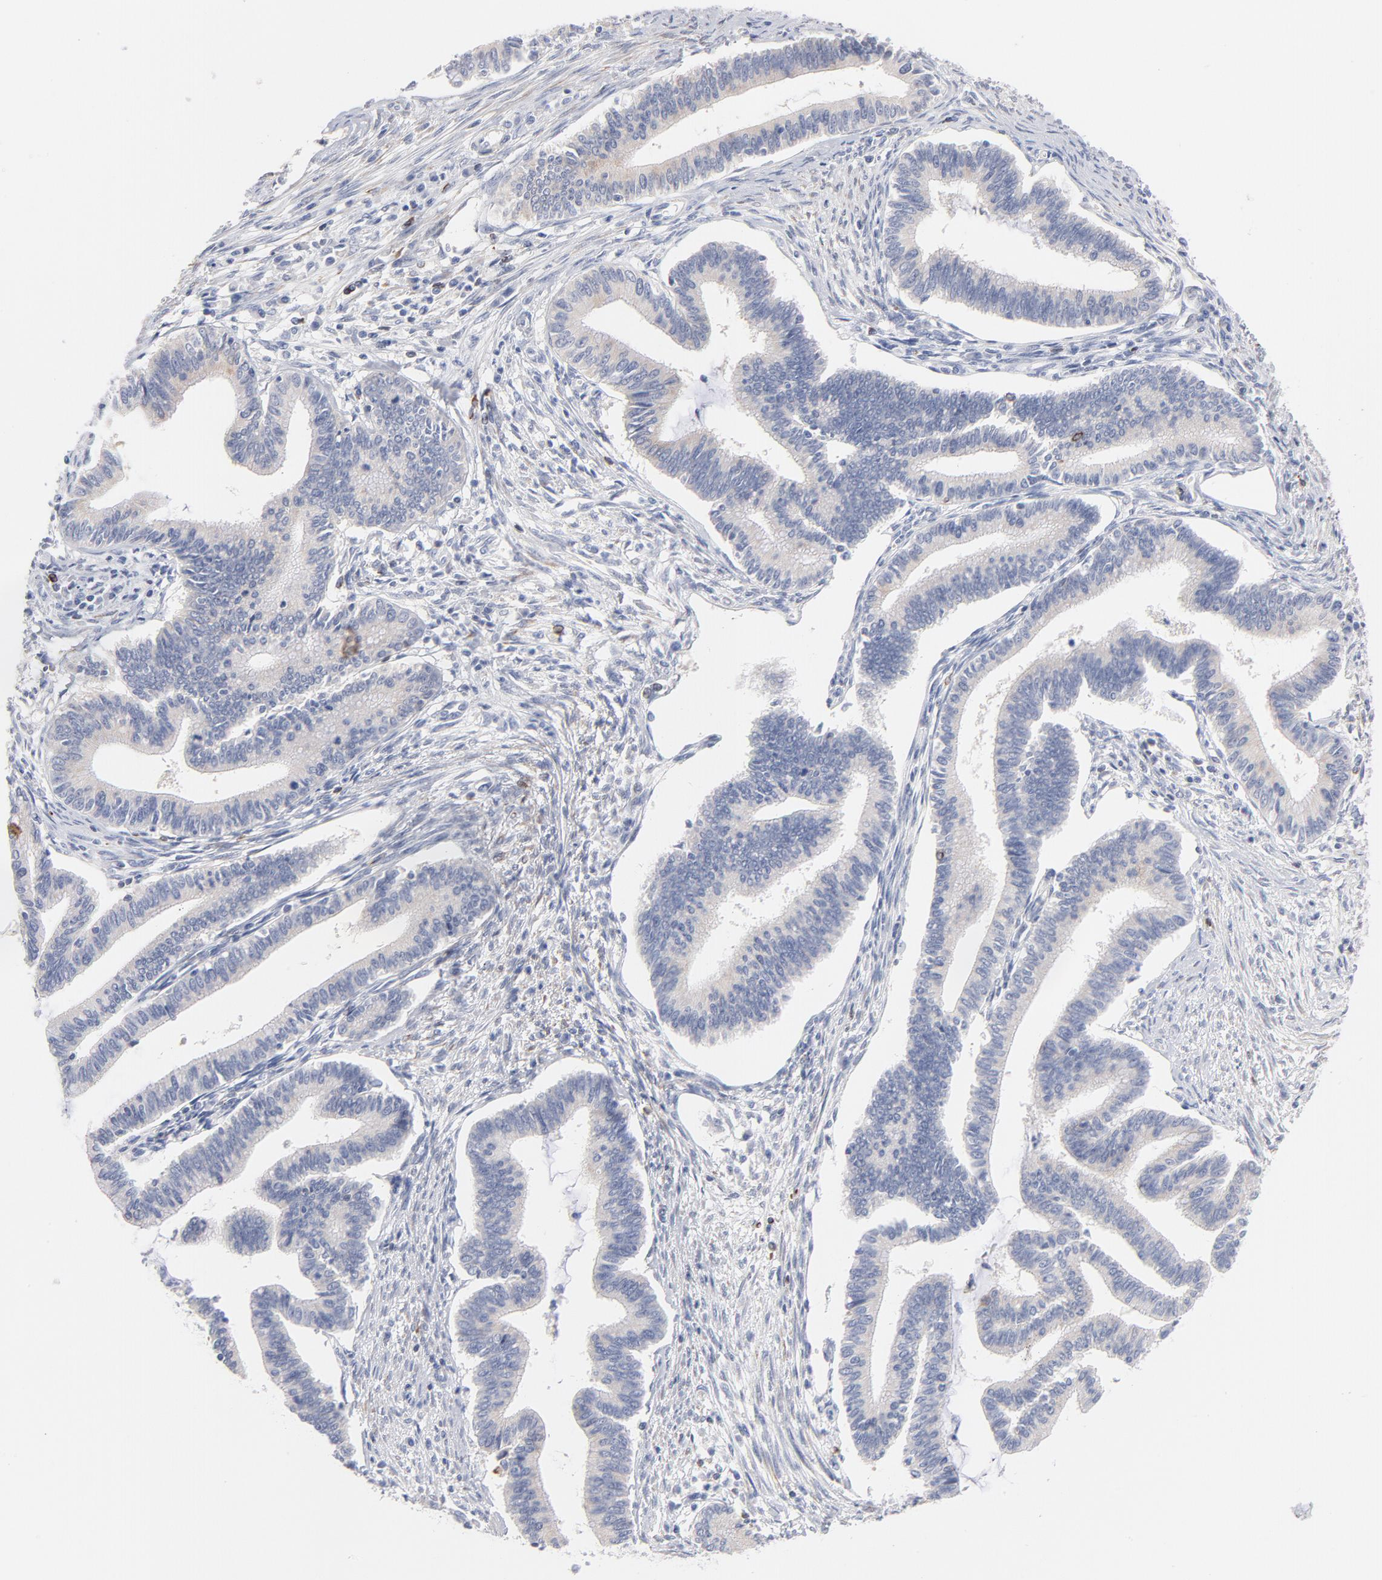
{"staining": {"intensity": "negative", "quantity": "none", "location": "none"}, "tissue": "cervical cancer", "cell_type": "Tumor cells", "image_type": "cancer", "snomed": [{"axis": "morphology", "description": "Adenocarcinoma, NOS"}, {"axis": "topography", "description": "Cervix"}], "caption": "This histopathology image is of cervical cancer (adenocarcinoma) stained with immunohistochemistry (IHC) to label a protein in brown with the nuclei are counter-stained blue. There is no expression in tumor cells. Nuclei are stained in blue.", "gene": "MID1", "patient": {"sex": "female", "age": 36}}